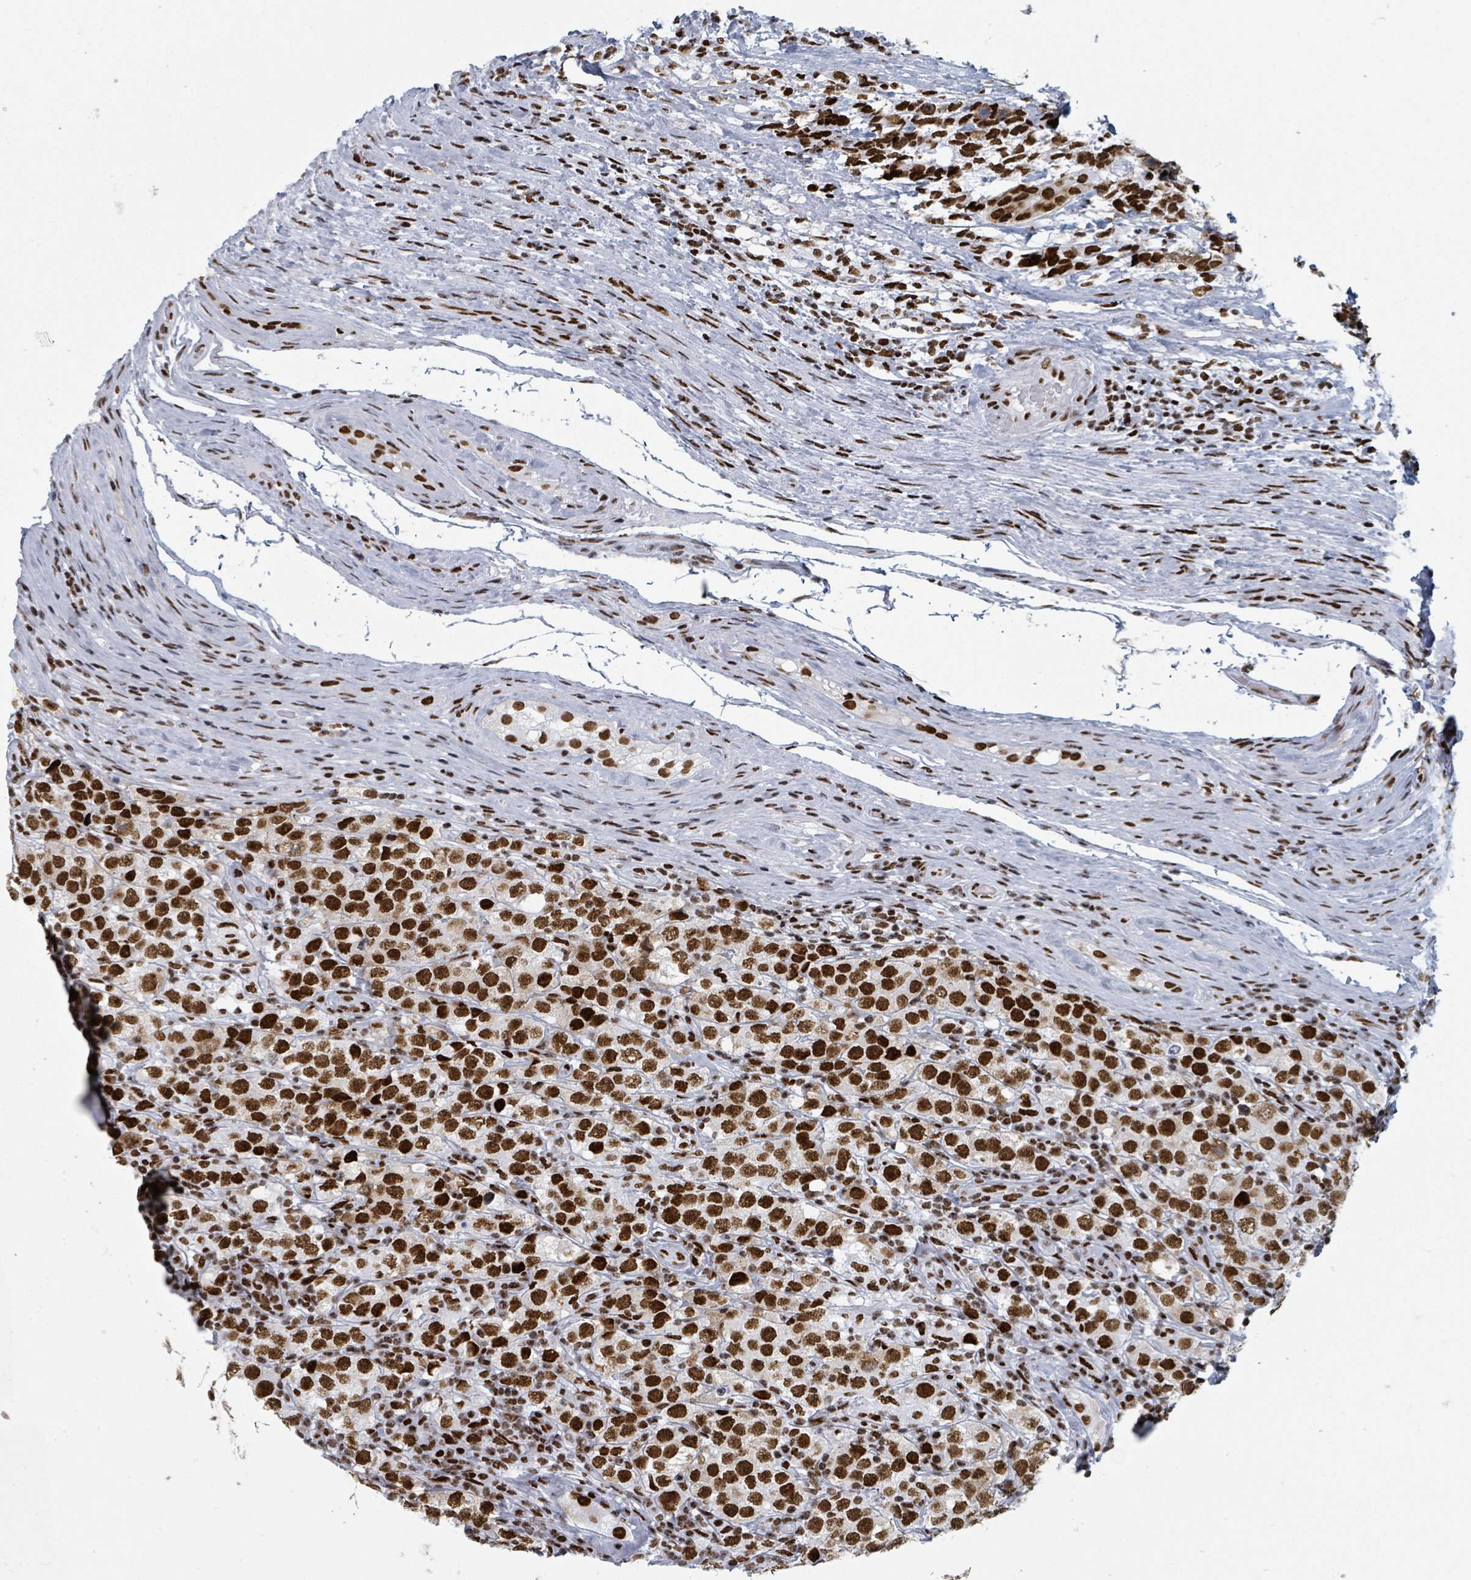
{"staining": {"intensity": "strong", "quantity": ">75%", "location": "nuclear"}, "tissue": "testis cancer", "cell_type": "Tumor cells", "image_type": "cancer", "snomed": [{"axis": "morphology", "description": "Seminoma, NOS"}, {"axis": "morphology", "description": "Carcinoma, Embryonal, NOS"}, {"axis": "topography", "description": "Testis"}], "caption": "Tumor cells display high levels of strong nuclear expression in about >75% of cells in human seminoma (testis). (Stains: DAB (3,3'-diaminobenzidine) in brown, nuclei in blue, Microscopy: brightfield microscopy at high magnification).", "gene": "DHX16", "patient": {"sex": "male", "age": 41}}